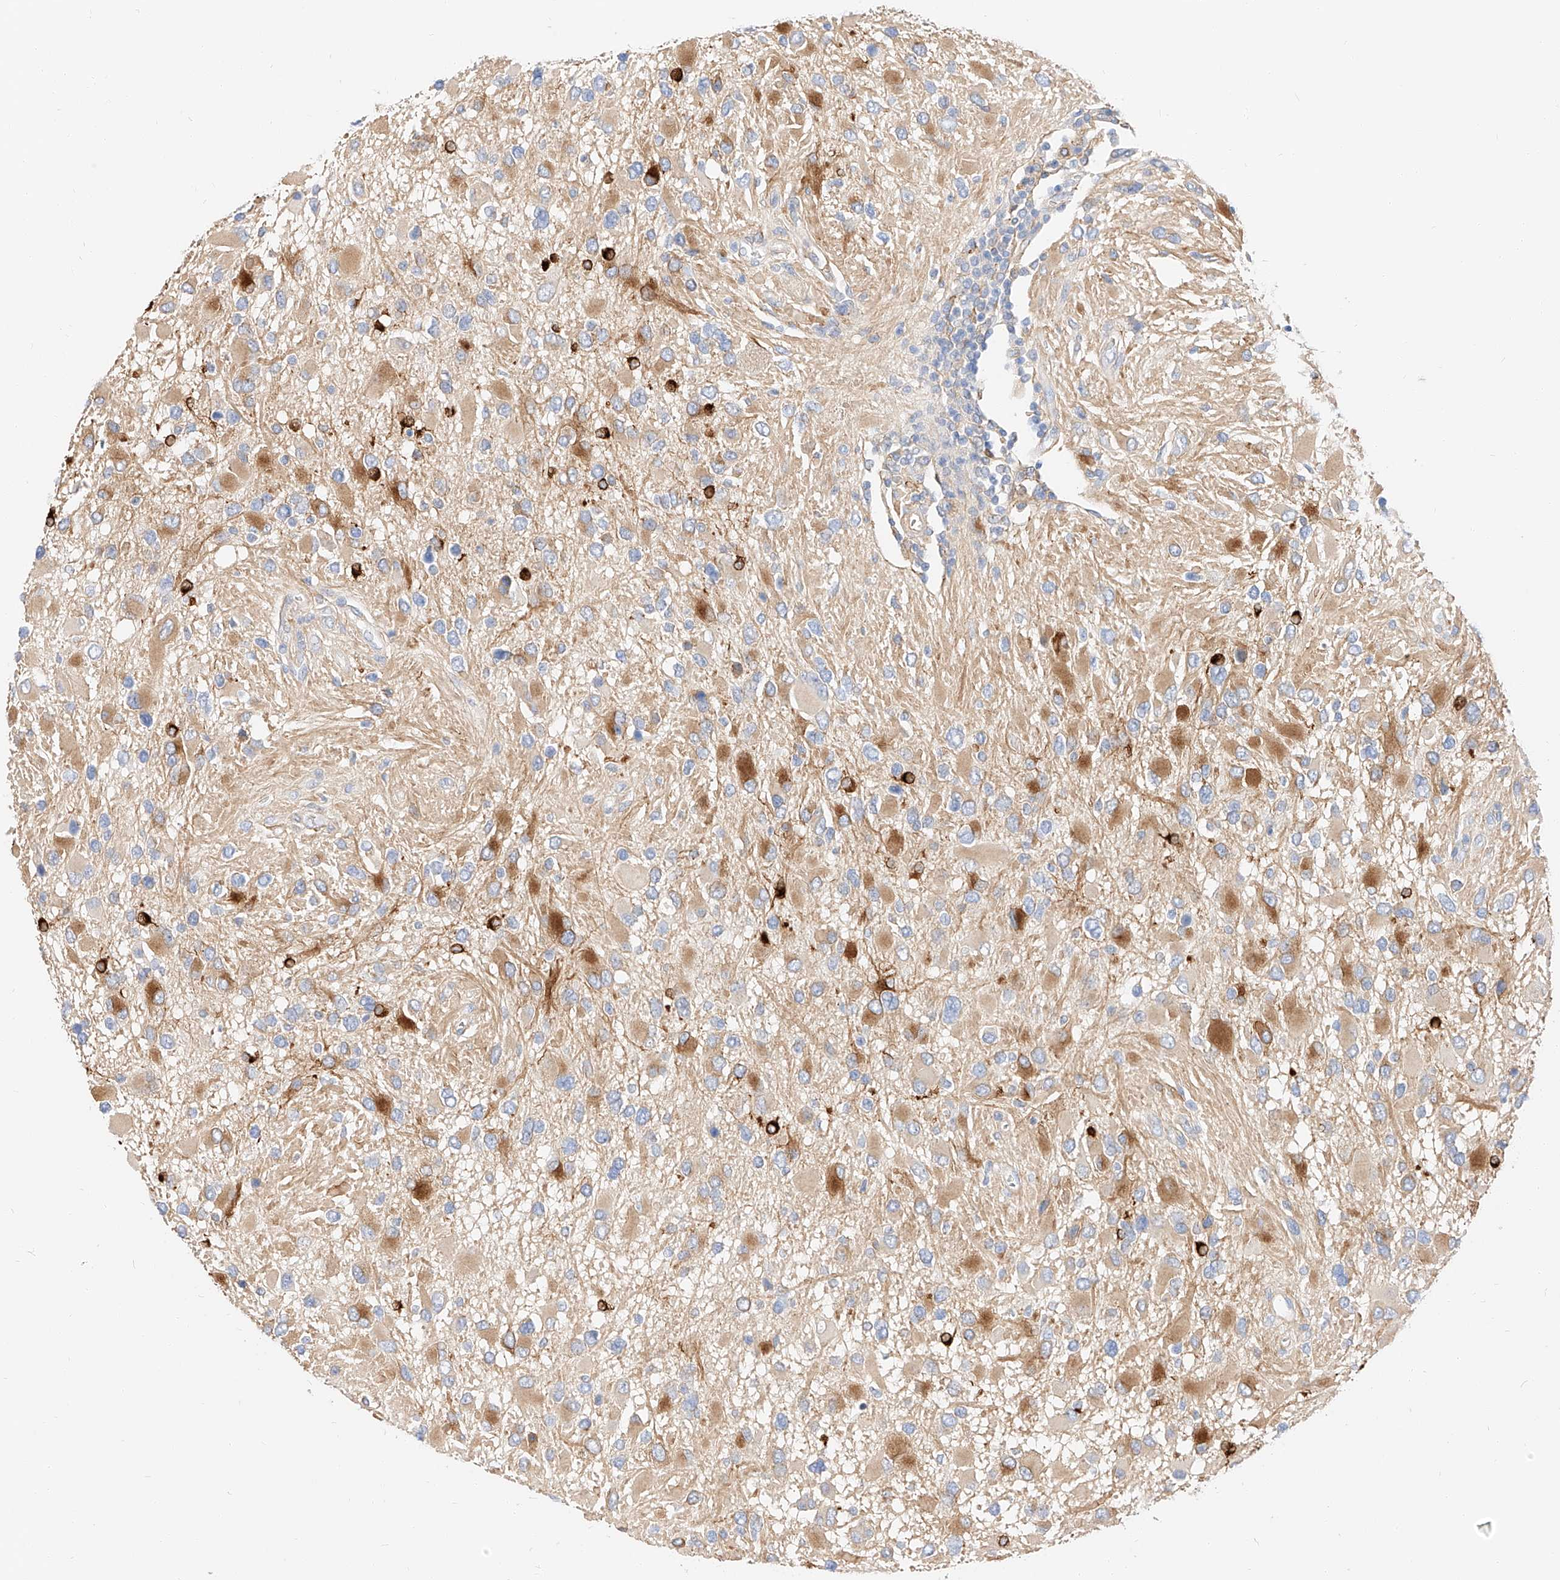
{"staining": {"intensity": "moderate", "quantity": "25%-75%", "location": "cytoplasmic/membranous"}, "tissue": "glioma", "cell_type": "Tumor cells", "image_type": "cancer", "snomed": [{"axis": "morphology", "description": "Glioma, malignant, High grade"}, {"axis": "topography", "description": "Brain"}], "caption": "Immunohistochemistry (IHC) micrograph of neoplastic tissue: glioma stained using immunohistochemistry (IHC) shows medium levels of moderate protein expression localized specifically in the cytoplasmic/membranous of tumor cells, appearing as a cytoplasmic/membranous brown color.", "gene": "MAP7", "patient": {"sex": "male", "age": 53}}